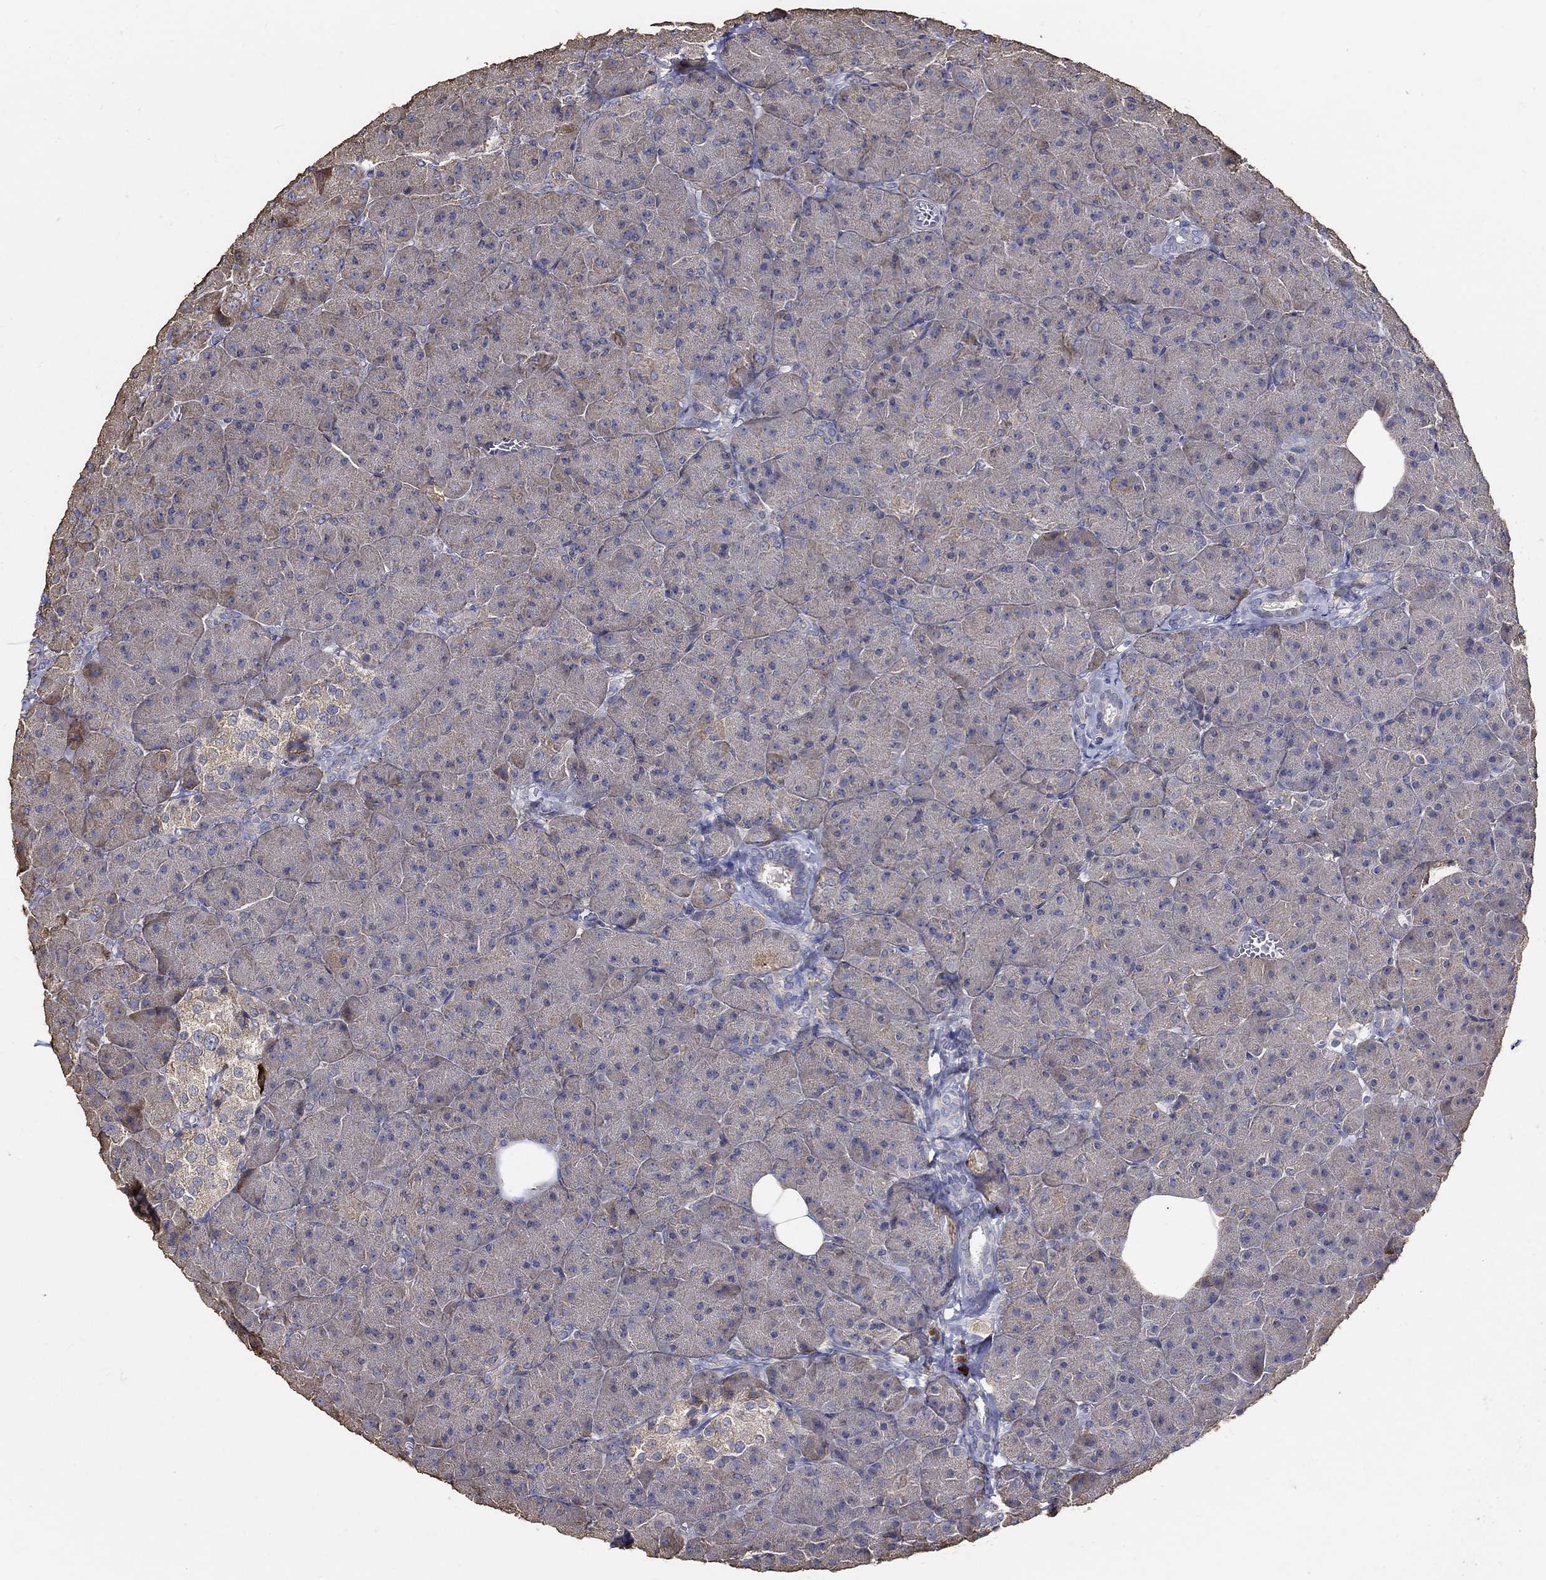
{"staining": {"intensity": "moderate", "quantity": "25%-75%", "location": "cytoplasmic/membranous"}, "tissue": "pancreas", "cell_type": "Exocrine glandular cells", "image_type": "normal", "snomed": [{"axis": "morphology", "description": "Normal tissue, NOS"}, {"axis": "topography", "description": "Pancreas"}], "caption": "IHC micrograph of benign pancreas: pancreas stained using IHC exhibits medium levels of moderate protein expression localized specifically in the cytoplasmic/membranous of exocrine glandular cells, appearing as a cytoplasmic/membranous brown color.", "gene": "EMILIN3", "patient": {"sex": "male", "age": 61}}